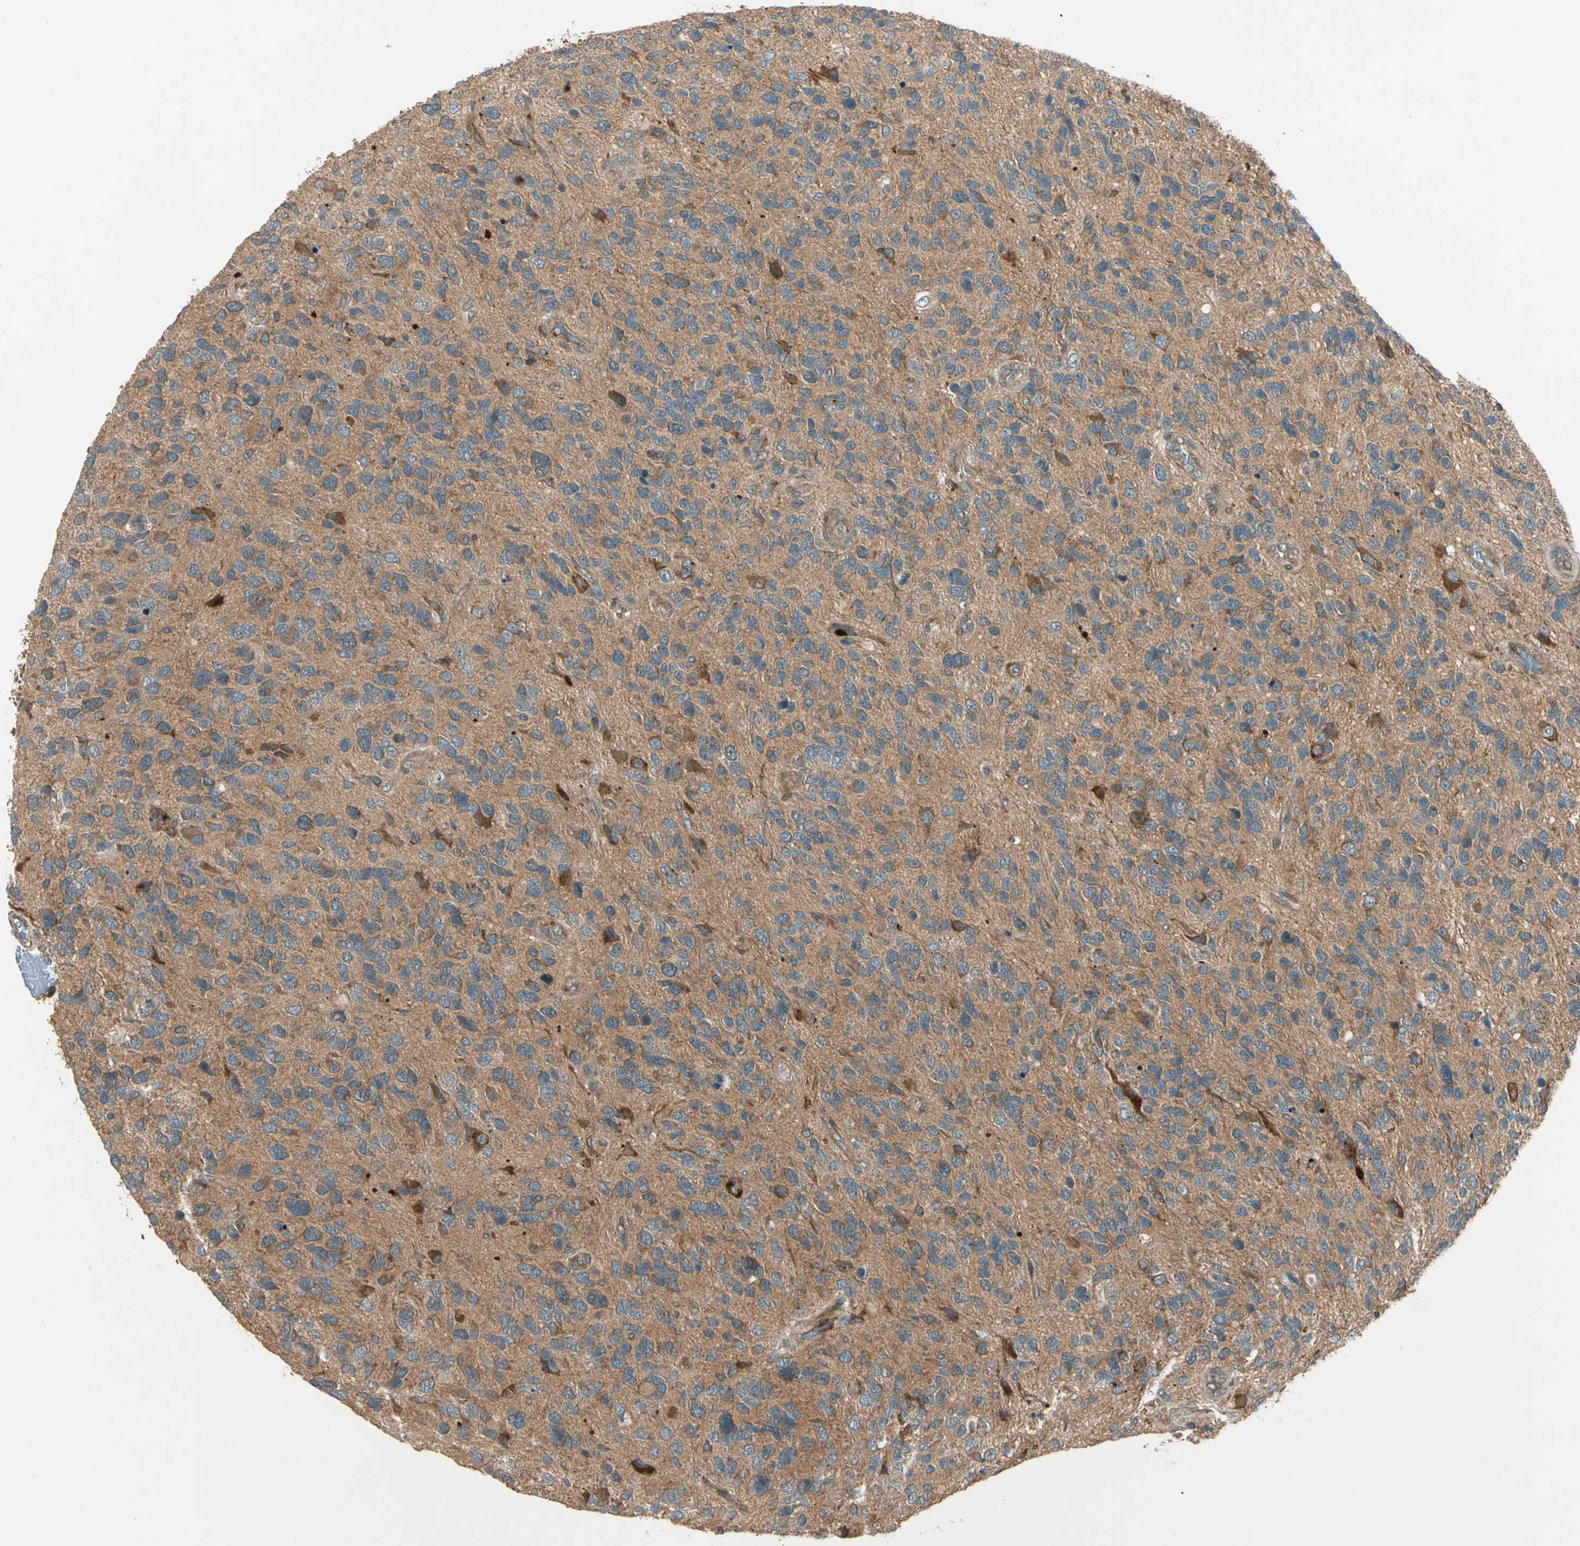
{"staining": {"intensity": "moderate", "quantity": ">75%", "location": "cytoplasmic/membranous"}, "tissue": "glioma", "cell_type": "Tumor cells", "image_type": "cancer", "snomed": [{"axis": "morphology", "description": "Glioma, malignant, High grade"}, {"axis": "topography", "description": "Brain"}], "caption": "Human malignant glioma (high-grade) stained with a protein marker displays moderate staining in tumor cells.", "gene": "ACVR1C", "patient": {"sex": "female", "age": 58}}